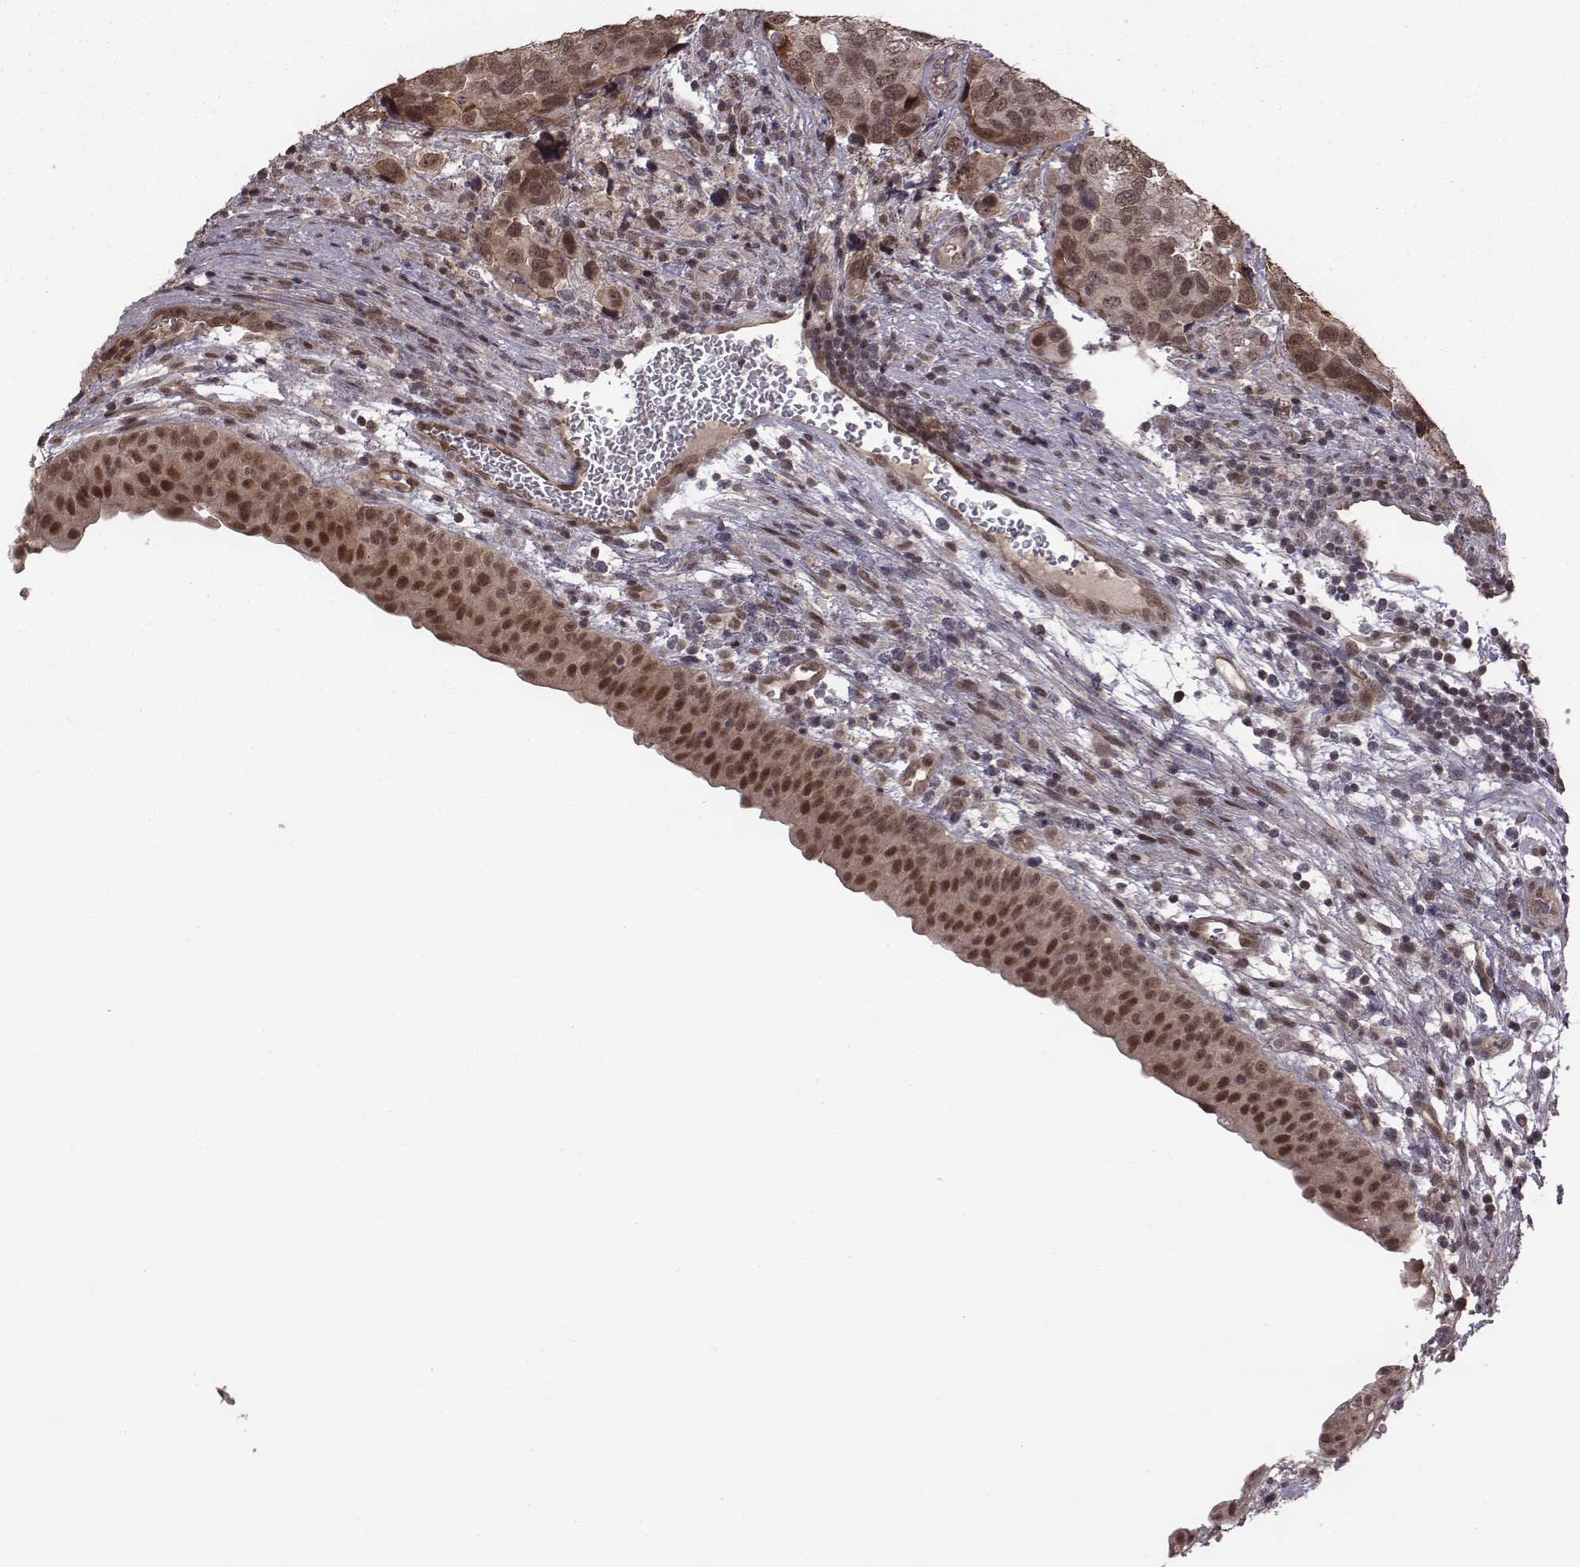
{"staining": {"intensity": "moderate", "quantity": "<25%", "location": "cytoplasmic/membranous,nuclear"}, "tissue": "urothelial cancer", "cell_type": "Tumor cells", "image_type": "cancer", "snomed": [{"axis": "morphology", "description": "Urothelial carcinoma, High grade"}, {"axis": "topography", "description": "Urinary bladder"}], "caption": "Immunohistochemistry (IHC) micrograph of human urothelial carcinoma (high-grade) stained for a protein (brown), which exhibits low levels of moderate cytoplasmic/membranous and nuclear staining in approximately <25% of tumor cells.", "gene": "RPL3", "patient": {"sex": "male", "age": 60}}